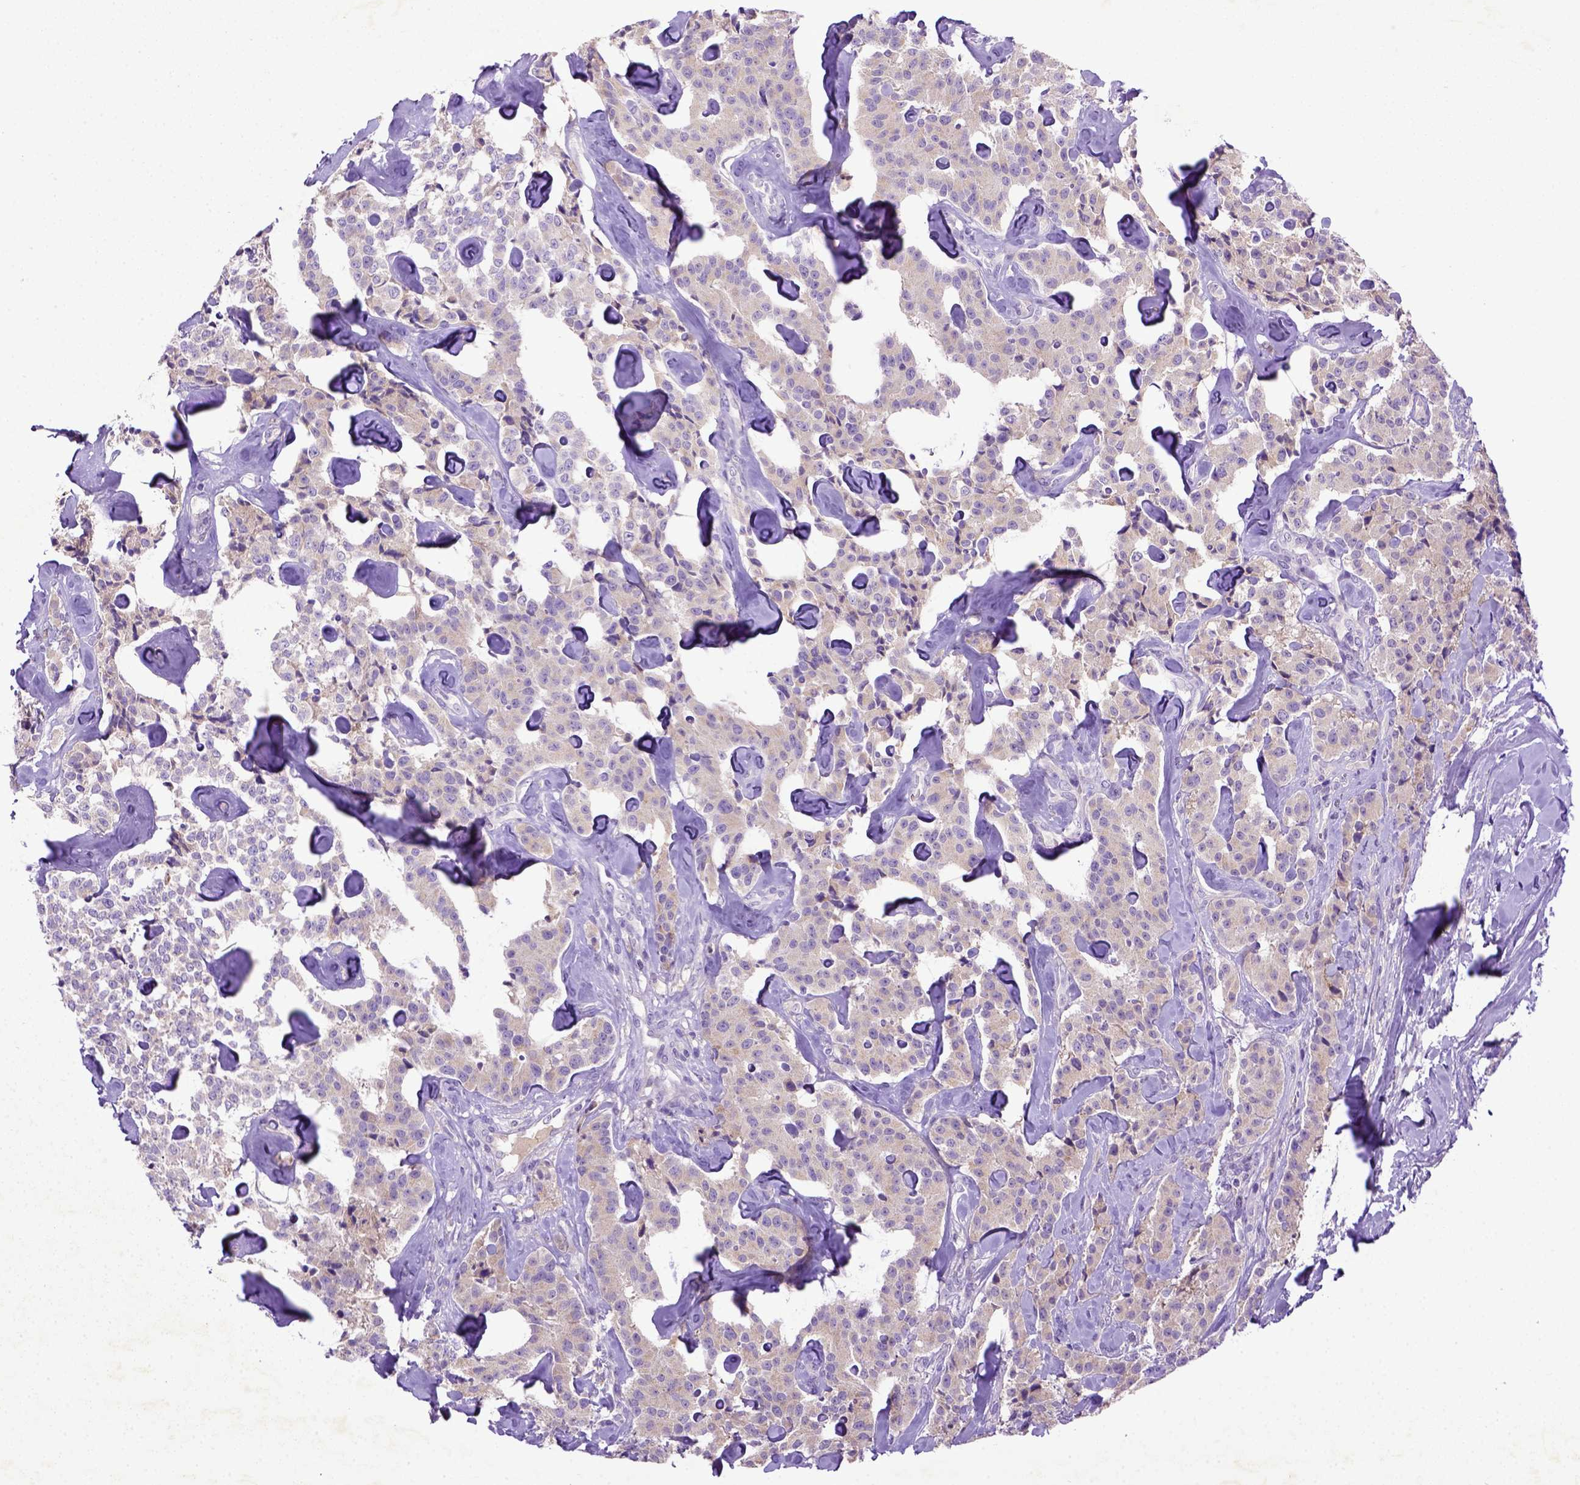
{"staining": {"intensity": "weak", "quantity": "25%-75%", "location": "cytoplasmic/membranous"}, "tissue": "carcinoid", "cell_type": "Tumor cells", "image_type": "cancer", "snomed": [{"axis": "morphology", "description": "Carcinoid, malignant, NOS"}, {"axis": "topography", "description": "Pancreas"}], "caption": "Weak cytoplasmic/membranous expression is seen in about 25%-75% of tumor cells in carcinoid. Nuclei are stained in blue.", "gene": "DEPDC1B", "patient": {"sex": "male", "age": 41}}